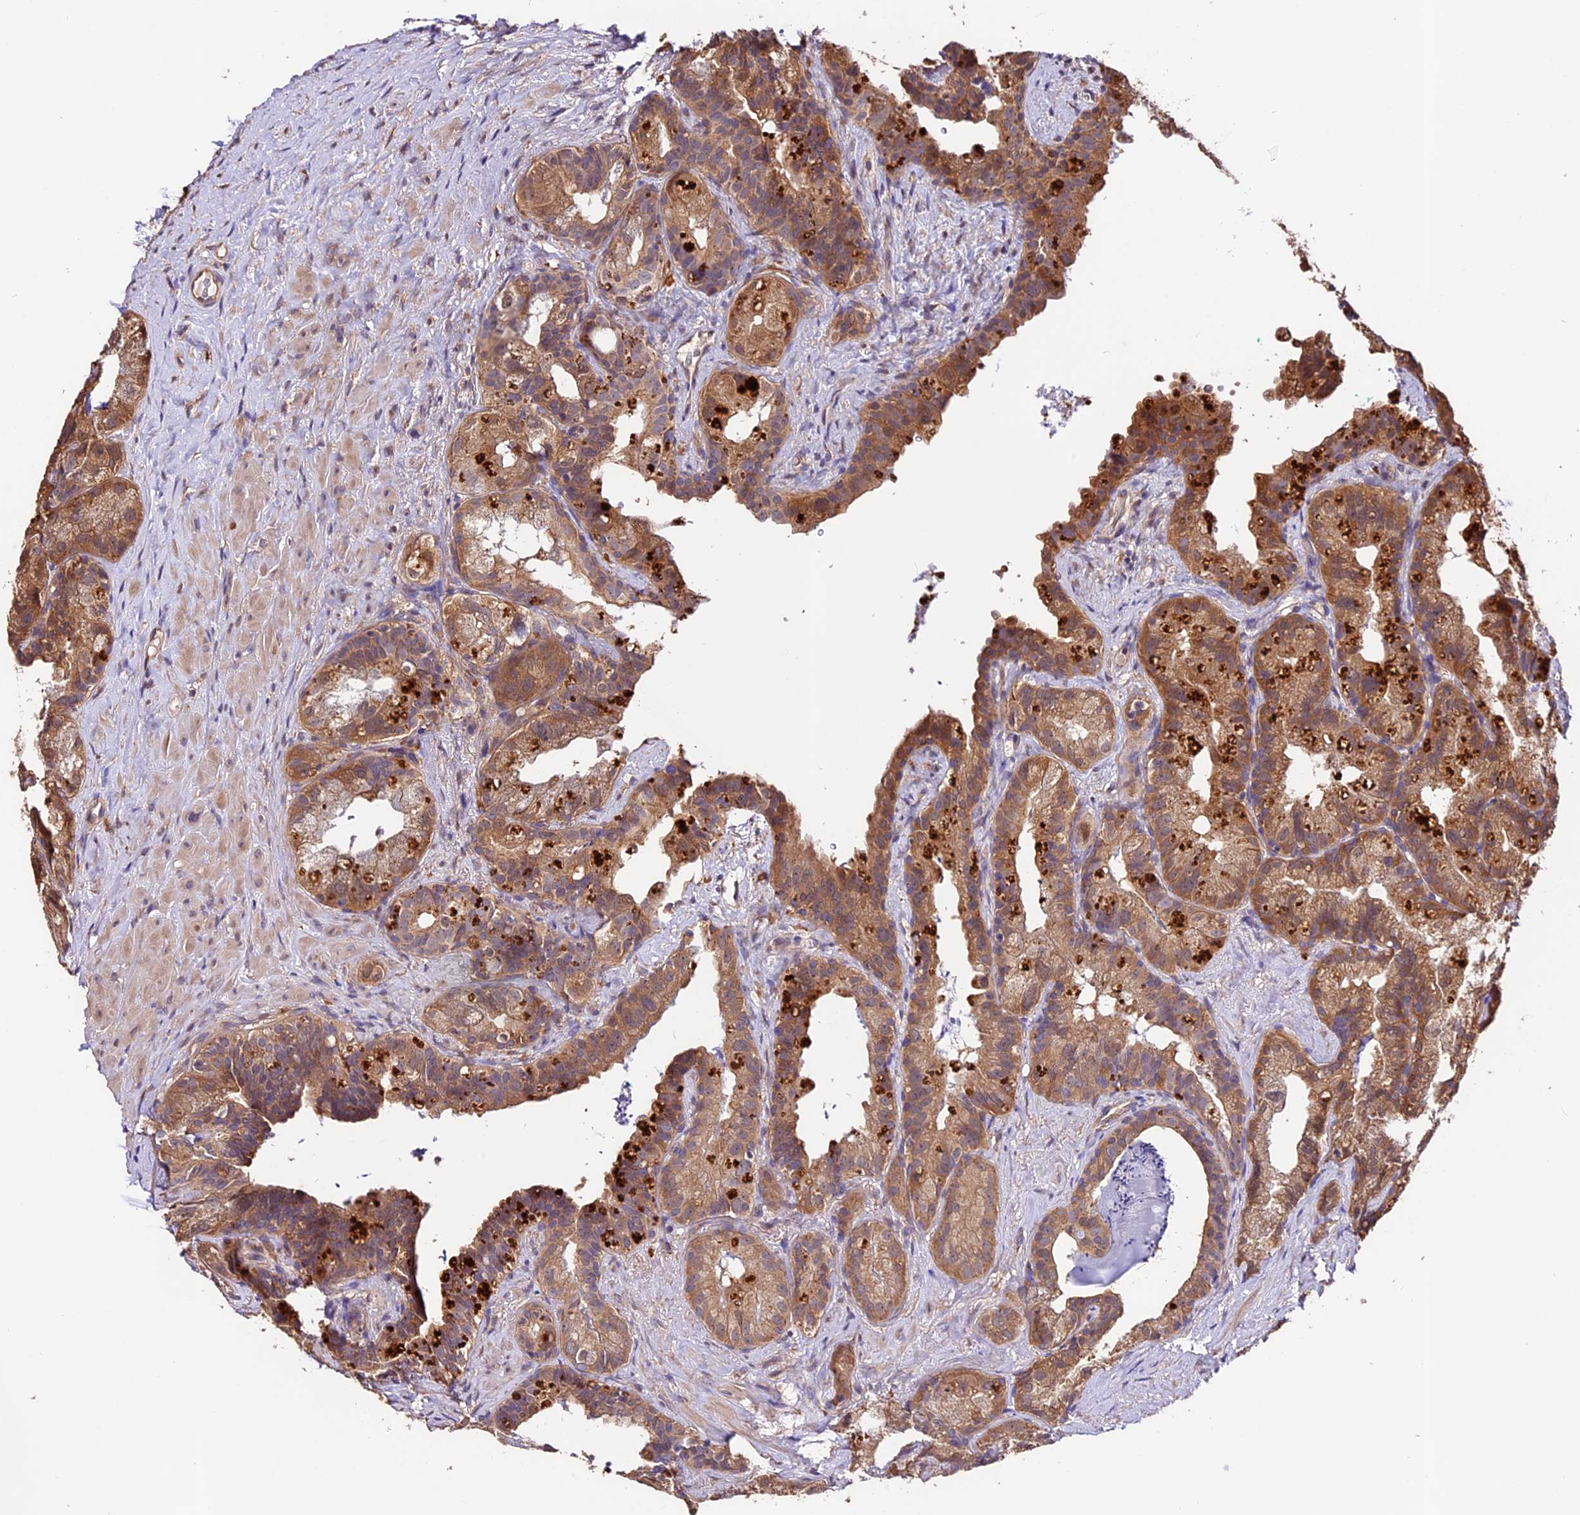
{"staining": {"intensity": "moderate", "quantity": ">75%", "location": "cytoplasmic/membranous"}, "tissue": "prostate cancer", "cell_type": "Tumor cells", "image_type": "cancer", "snomed": [{"axis": "morphology", "description": "Normal tissue, NOS"}, {"axis": "morphology", "description": "Adenocarcinoma, Low grade"}, {"axis": "topography", "description": "Prostate"}], "caption": "Moderate cytoplasmic/membranous staining is identified in approximately >75% of tumor cells in prostate cancer.", "gene": "CES3", "patient": {"sex": "male", "age": 72}}